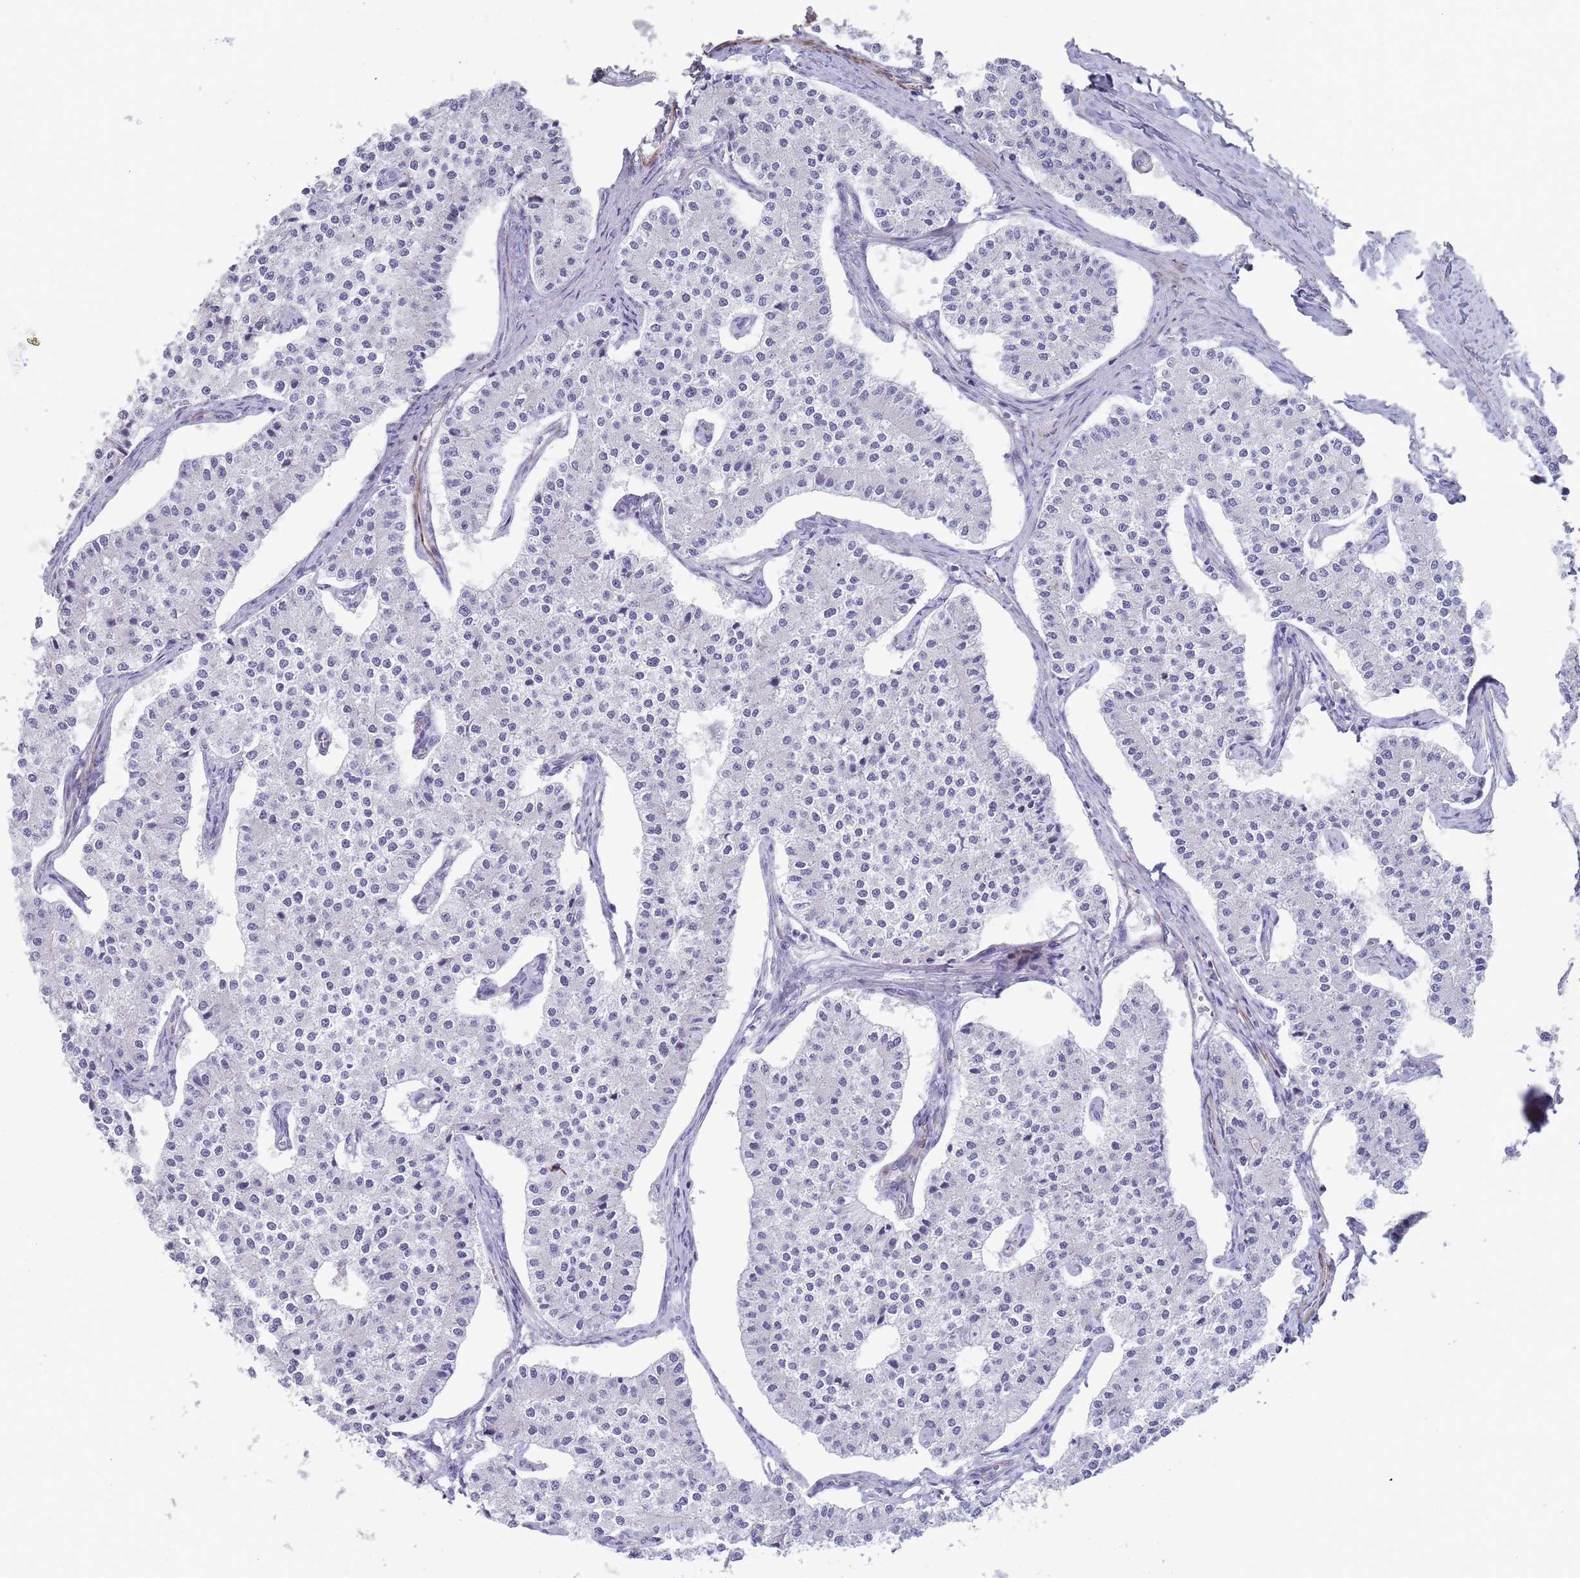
{"staining": {"intensity": "negative", "quantity": "none", "location": "none"}, "tissue": "carcinoid", "cell_type": "Tumor cells", "image_type": "cancer", "snomed": [{"axis": "morphology", "description": "Carcinoid, malignant, NOS"}, {"axis": "topography", "description": "Colon"}], "caption": "A histopathology image of human carcinoid (malignant) is negative for staining in tumor cells. (Brightfield microscopy of DAB (3,3'-diaminobenzidine) immunohistochemistry (IHC) at high magnification).", "gene": "OR5A2", "patient": {"sex": "female", "age": 52}}